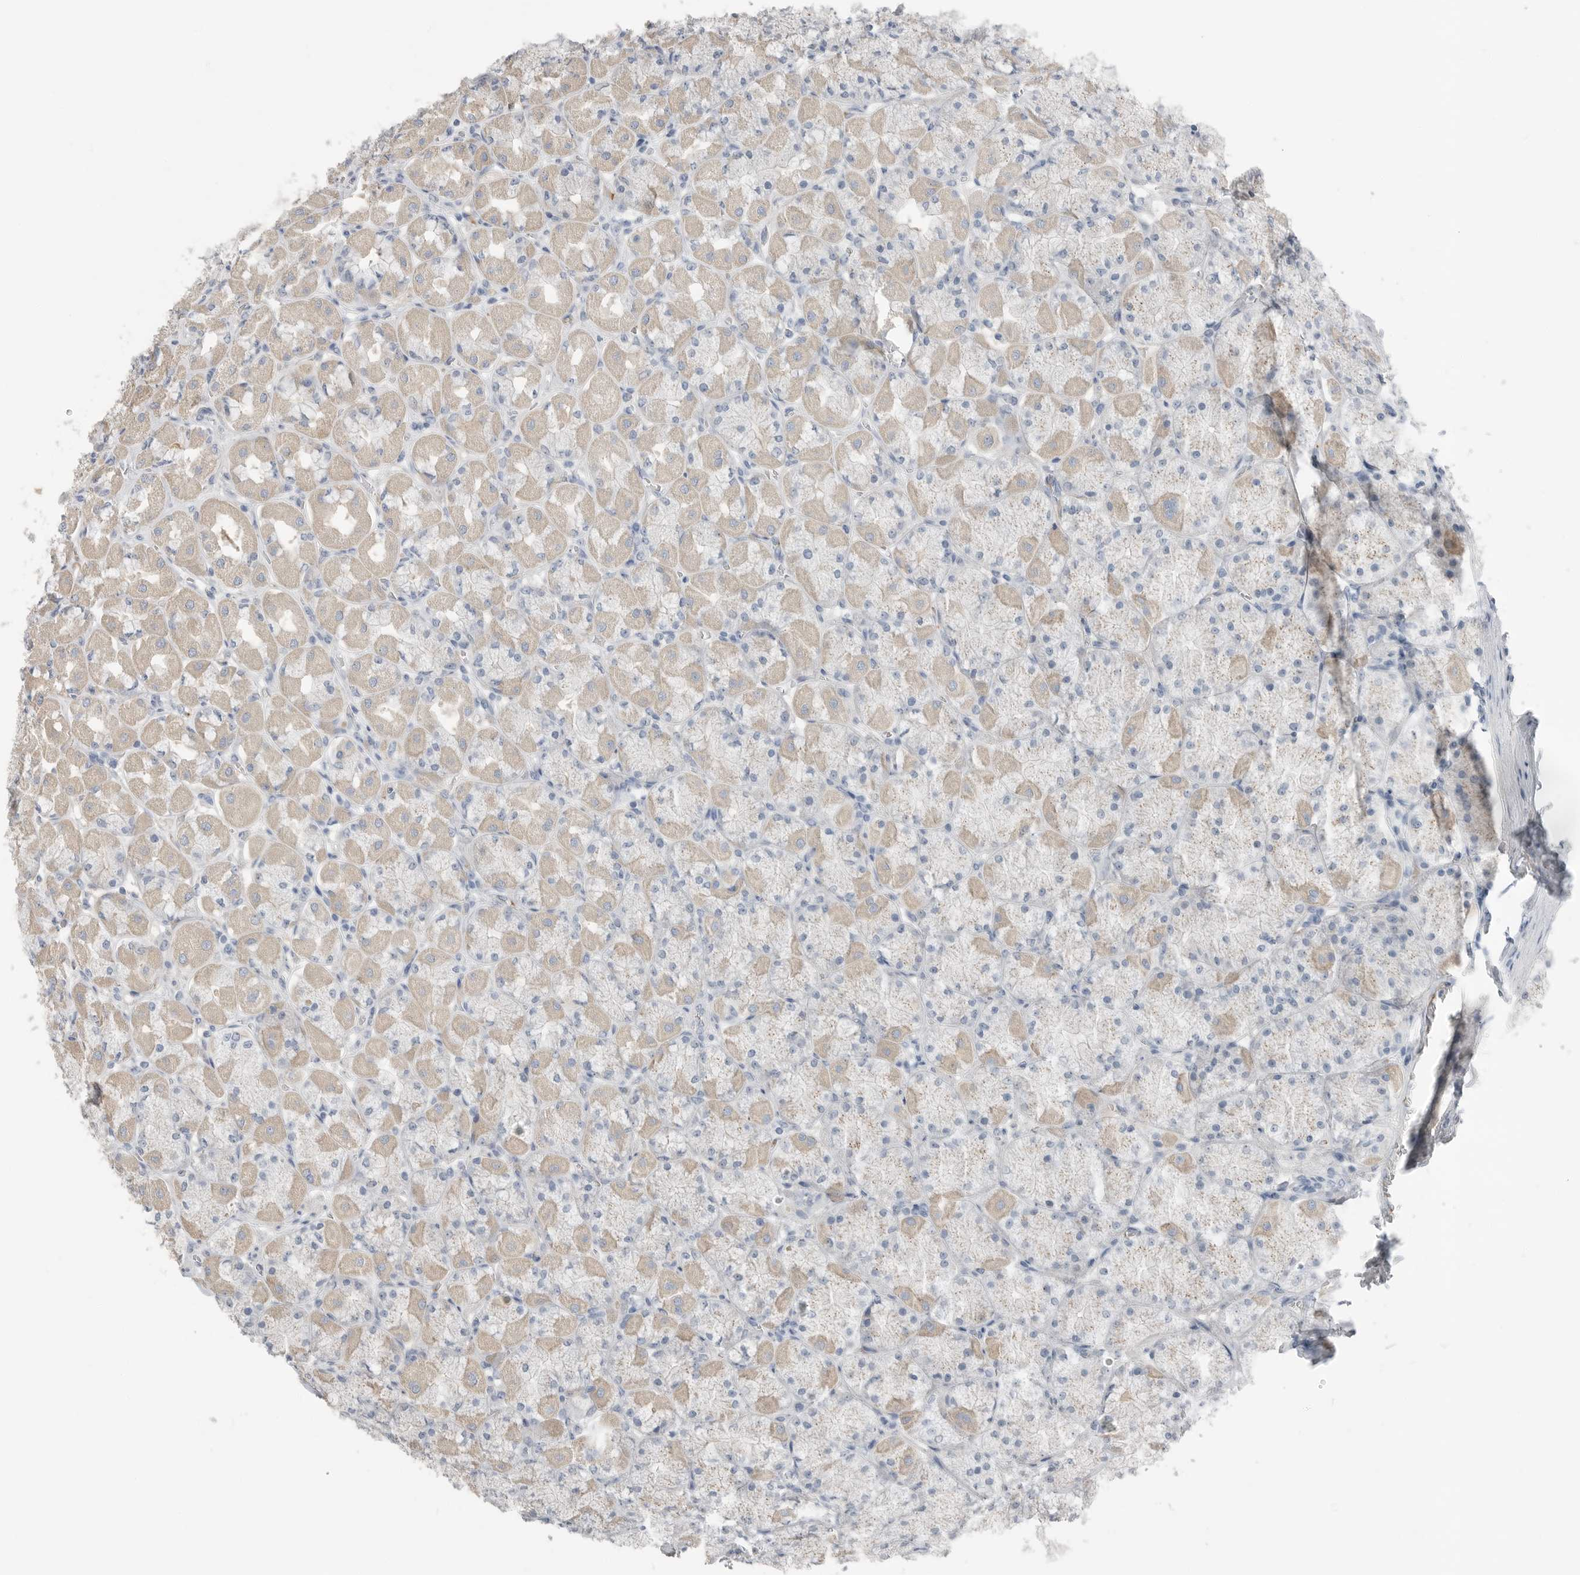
{"staining": {"intensity": "negative", "quantity": "none", "location": "none"}, "tissue": "stomach", "cell_type": "Glandular cells", "image_type": "normal", "snomed": [{"axis": "morphology", "description": "Normal tissue, NOS"}, {"axis": "topography", "description": "Stomach, upper"}], "caption": "DAB immunohistochemical staining of benign human stomach displays no significant staining in glandular cells.", "gene": "SERPINB7", "patient": {"sex": "female", "age": 56}}